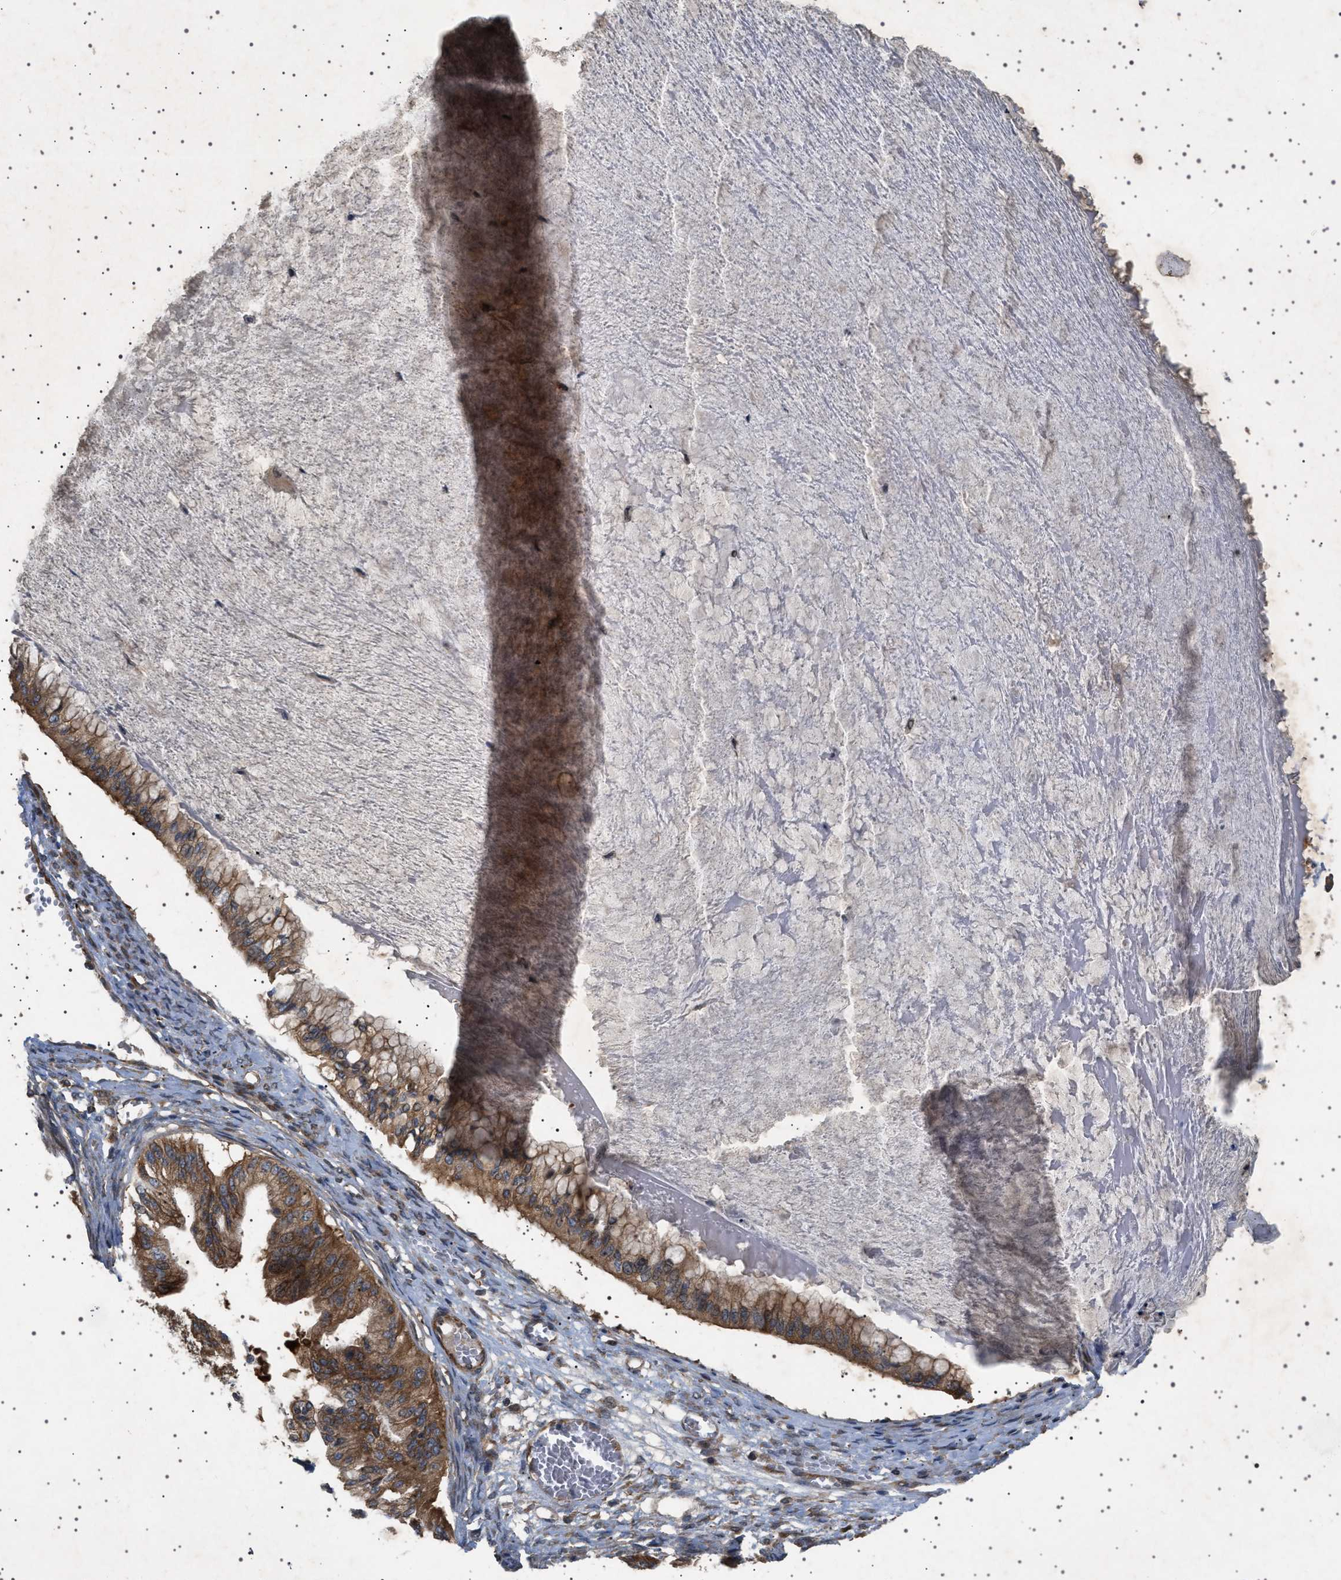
{"staining": {"intensity": "strong", "quantity": ">75%", "location": "cytoplasmic/membranous"}, "tissue": "ovarian cancer", "cell_type": "Tumor cells", "image_type": "cancer", "snomed": [{"axis": "morphology", "description": "Cystadenocarcinoma, mucinous, NOS"}, {"axis": "topography", "description": "Ovary"}], "caption": "Immunohistochemistry (DAB) staining of human mucinous cystadenocarcinoma (ovarian) reveals strong cytoplasmic/membranous protein expression in approximately >75% of tumor cells.", "gene": "CCDC186", "patient": {"sex": "female", "age": 57}}